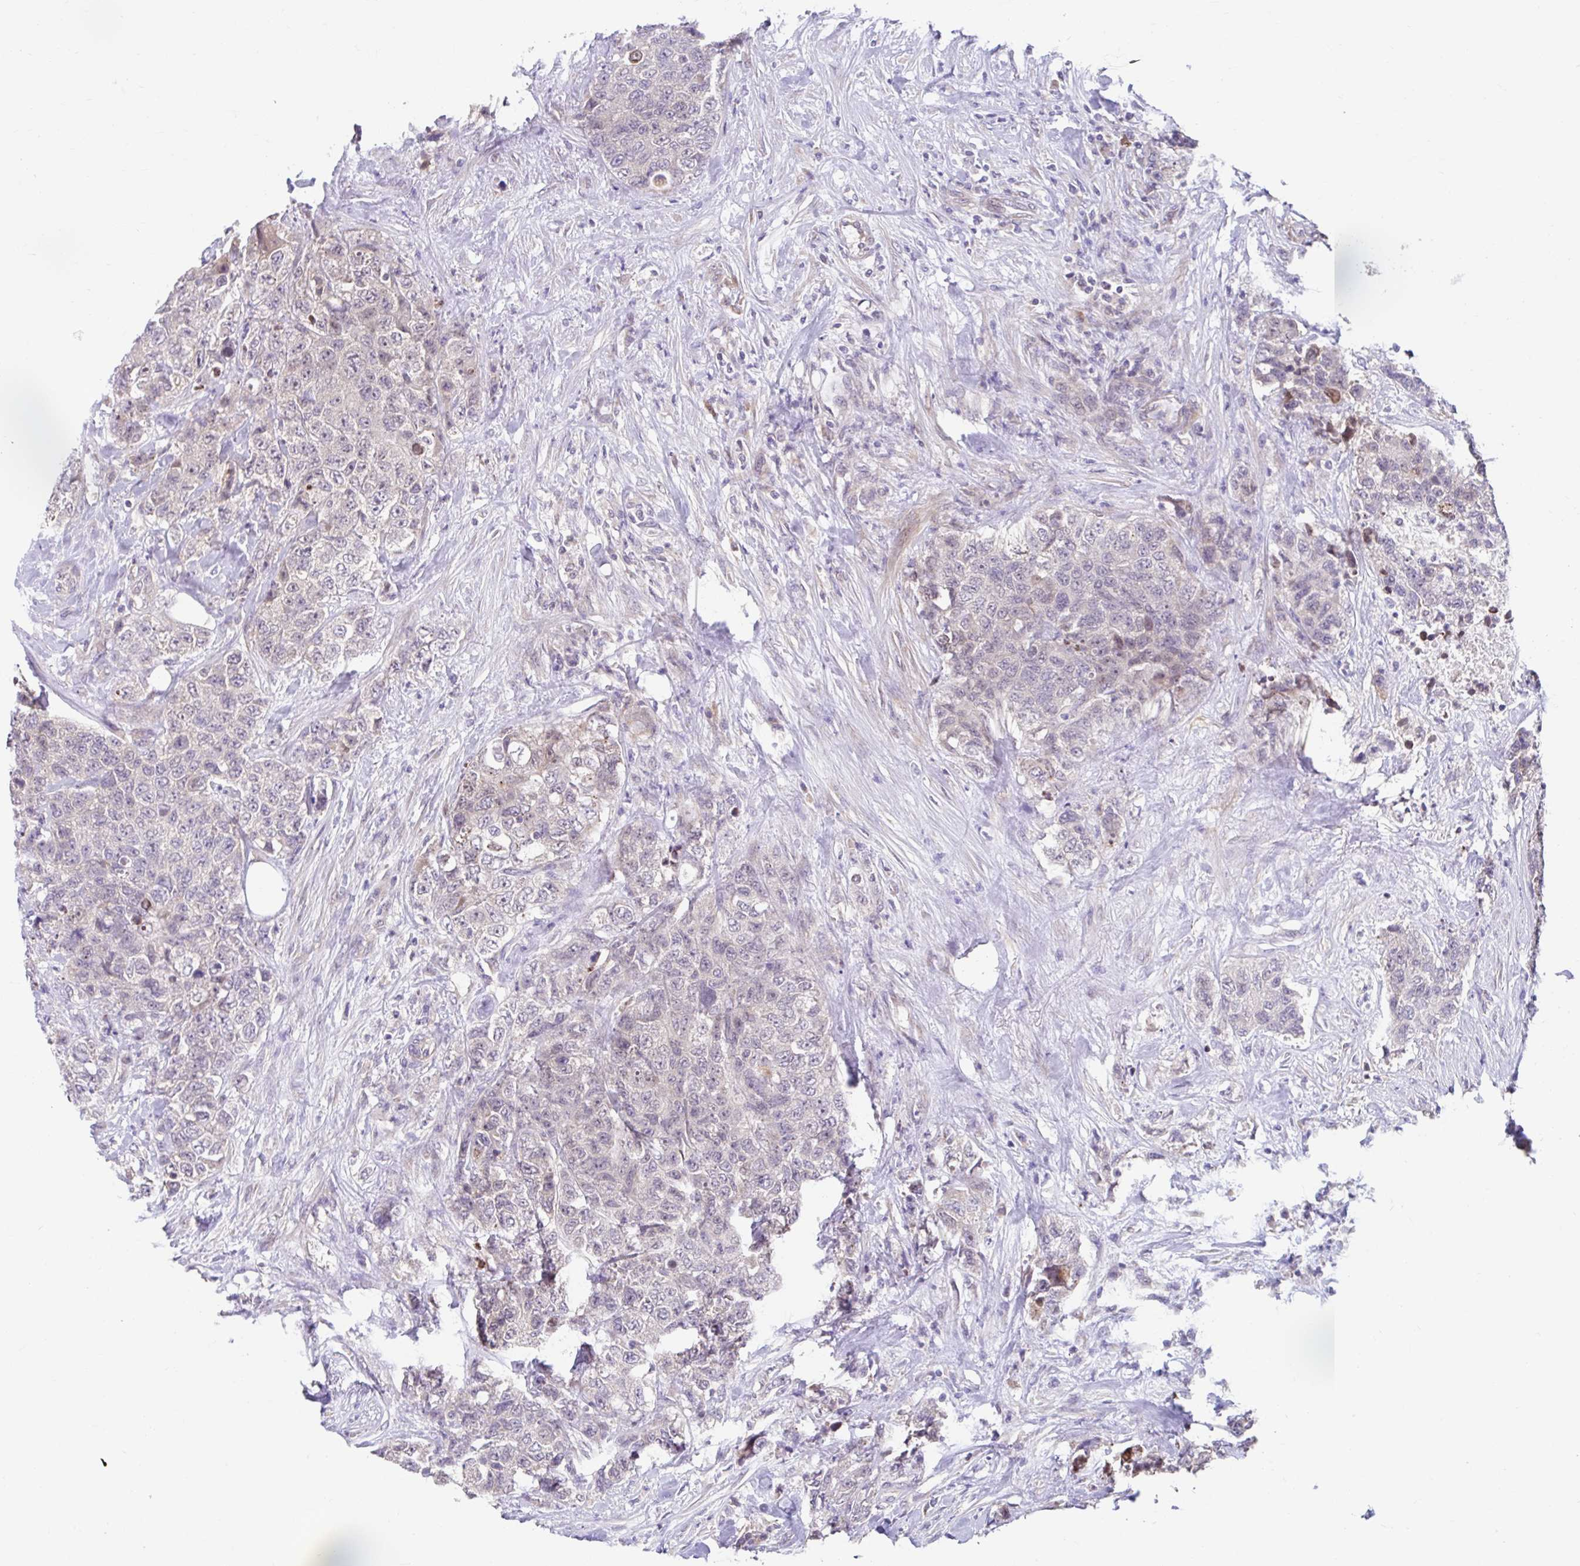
{"staining": {"intensity": "negative", "quantity": "none", "location": "none"}, "tissue": "urothelial cancer", "cell_type": "Tumor cells", "image_type": "cancer", "snomed": [{"axis": "morphology", "description": "Urothelial carcinoma, High grade"}, {"axis": "topography", "description": "Urinary bladder"}], "caption": "A micrograph of urothelial cancer stained for a protein demonstrates no brown staining in tumor cells.", "gene": "NT5C1B", "patient": {"sex": "female", "age": 78}}